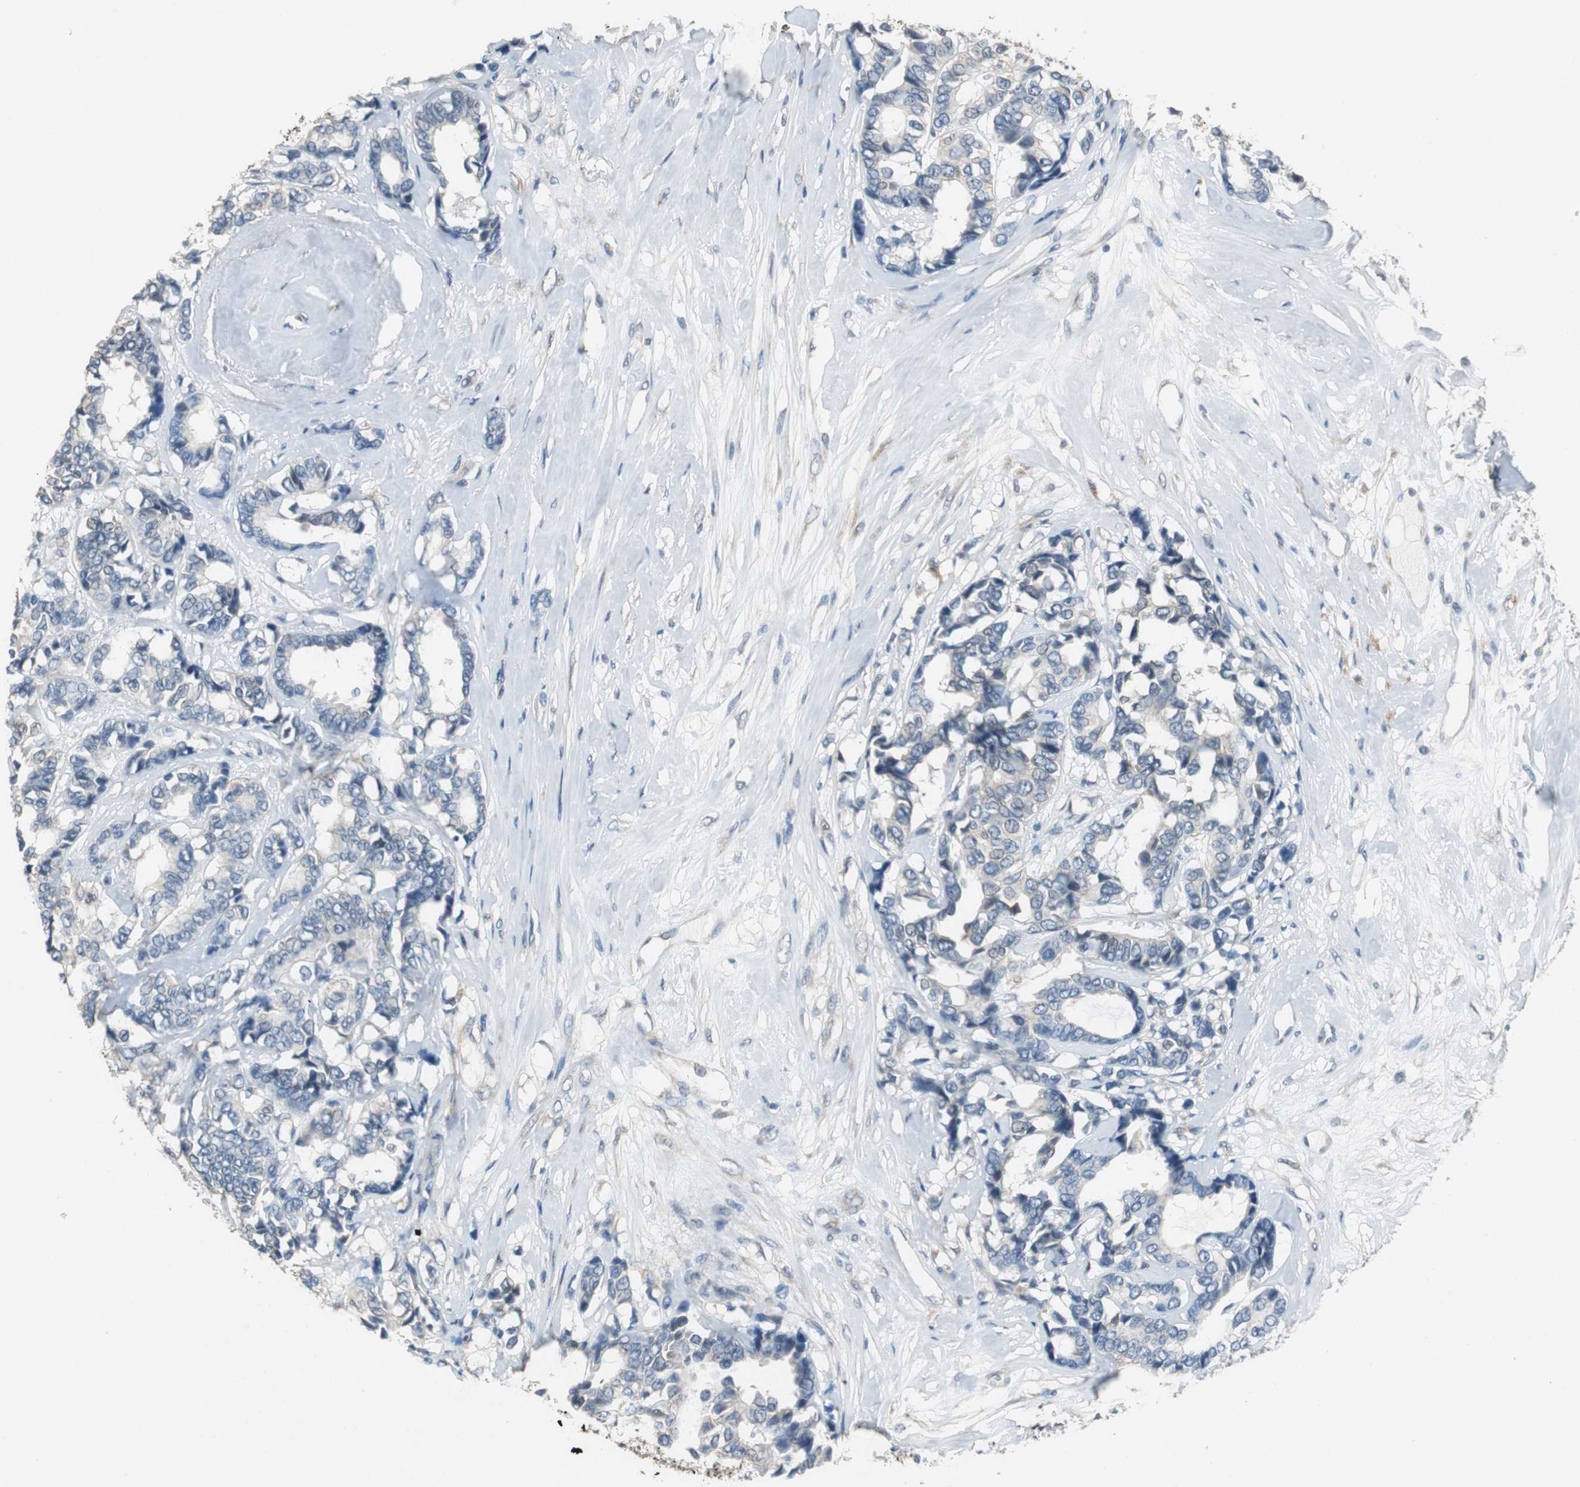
{"staining": {"intensity": "negative", "quantity": "none", "location": "none"}, "tissue": "breast cancer", "cell_type": "Tumor cells", "image_type": "cancer", "snomed": [{"axis": "morphology", "description": "Duct carcinoma"}, {"axis": "topography", "description": "Breast"}], "caption": "High power microscopy image of an IHC image of breast cancer, revealing no significant positivity in tumor cells. (DAB IHC, high magnification).", "gene": "ALDH4A1", "patient": {"sex": "female", "age": 87}}